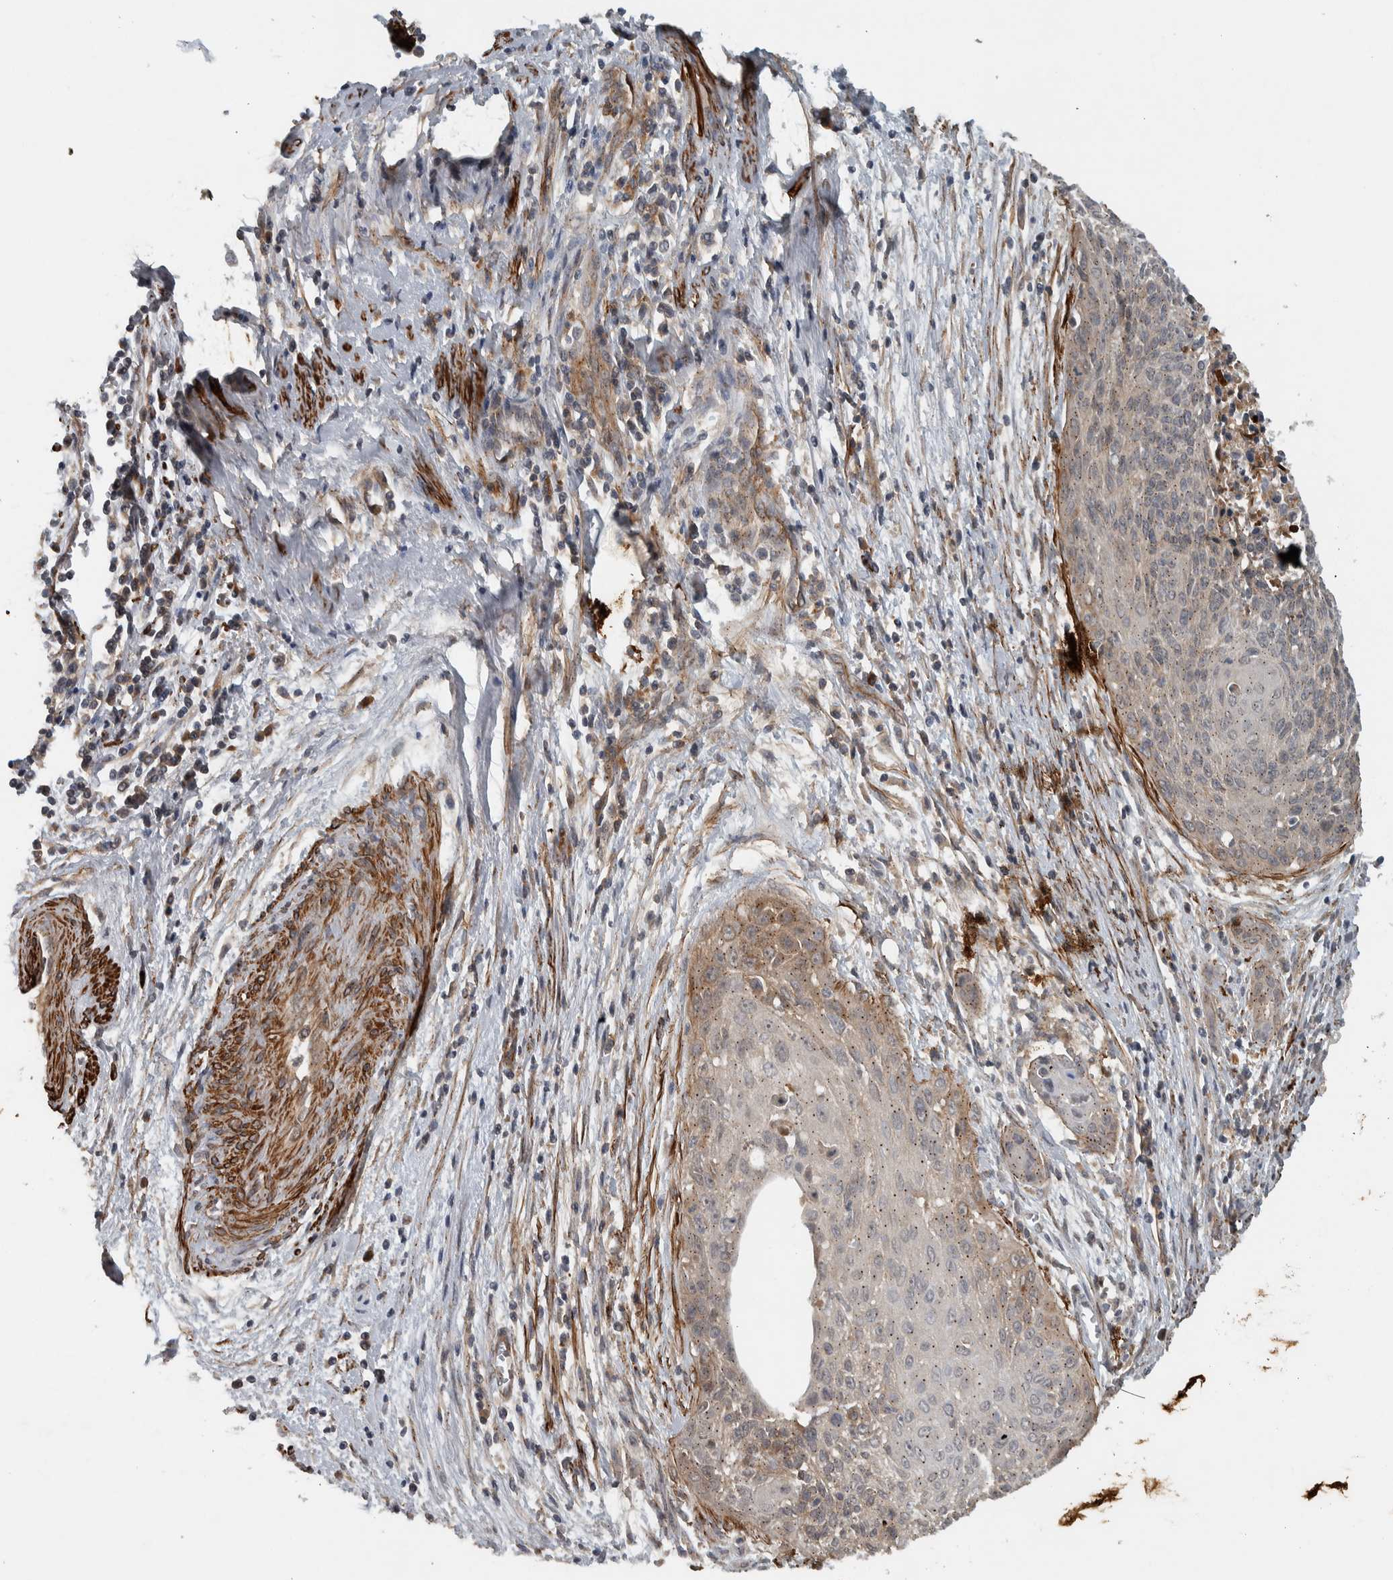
{"staining": {"intensity": "weak", "quantity": "<25%", "location": "cytoplasmic/membranous"}, "tissue": "cervical cancer", "cell_type": "Tumor cells", "image_type": "cancer", "snomed": [{"axis": "morphology", "description": "Squamous cell carcinoma, NOS"}, {"axis": "topography", "description": "Cervix"}], "caption": "A high-resolution photomicrograph shows IHC staining of cervical cancer (squamous cell carcinoma), which demonstrates no significant expression in tumor cells.", "gene": "LBHD1", "patient": {"sex": "female", "age": 55}}